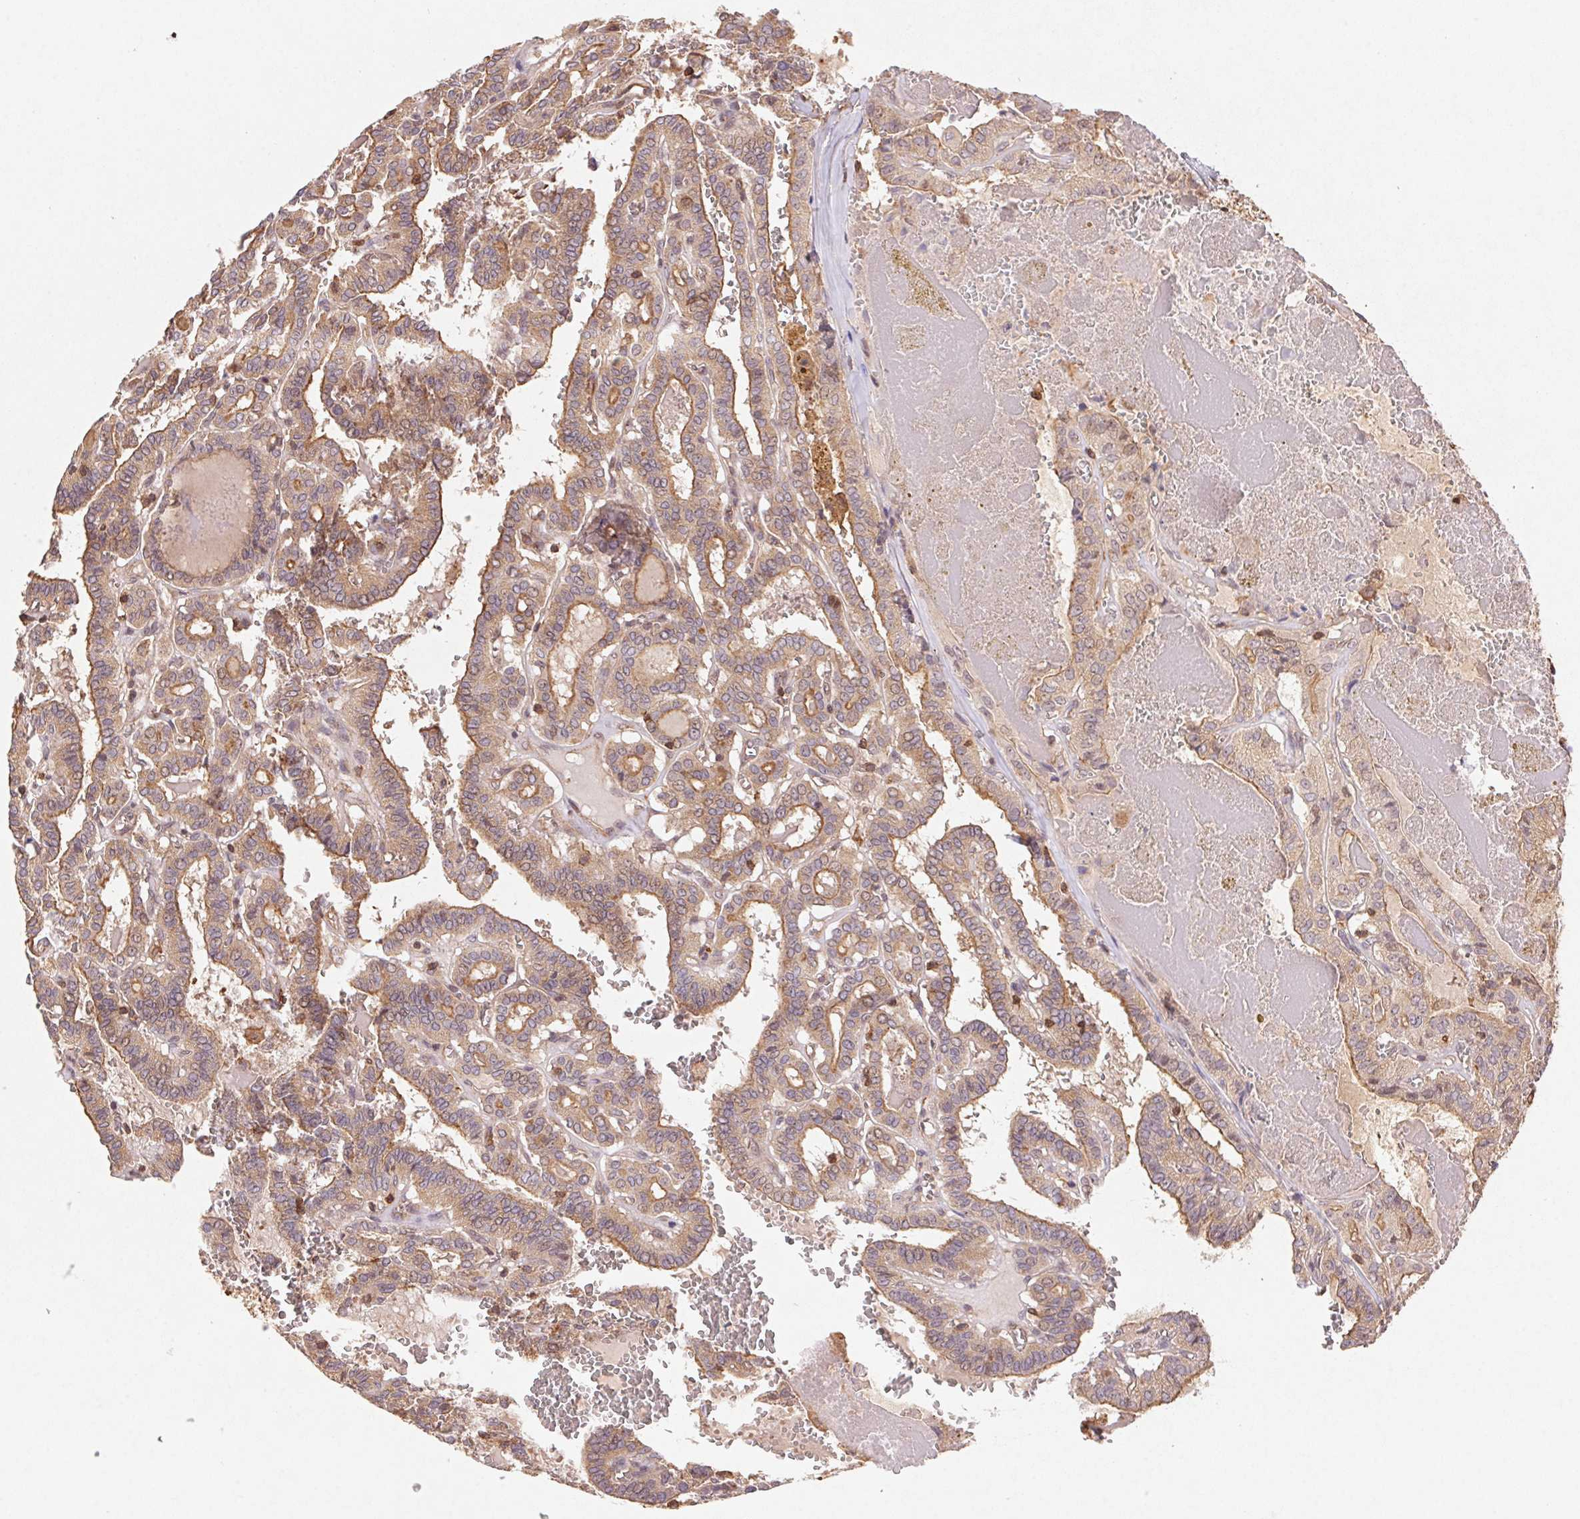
{"staining": {"intensity": "moderate", "quantity": ">75%", "location": "cytoplasmic/membranous"}, "tissue": "thyroid cancer", "cell_type": "Tumor cells", "image_type": "cancer", "snomed": [{"axis": "morphology", "description": "Papillary adenocarcinoma, NOS"}, {"axis": "topography", "description": "Thyroid gland"}], "caption": "IHC histopathology image of thyroid papillary adenocarcinoma stained for a protein (brown), which exhibits medium levels of moderate cytoplasmic/membranous positivity in approximately >75% of tumor cells.", "gene": "ATG10", "patient": {"sex": "female", "age": 21}}